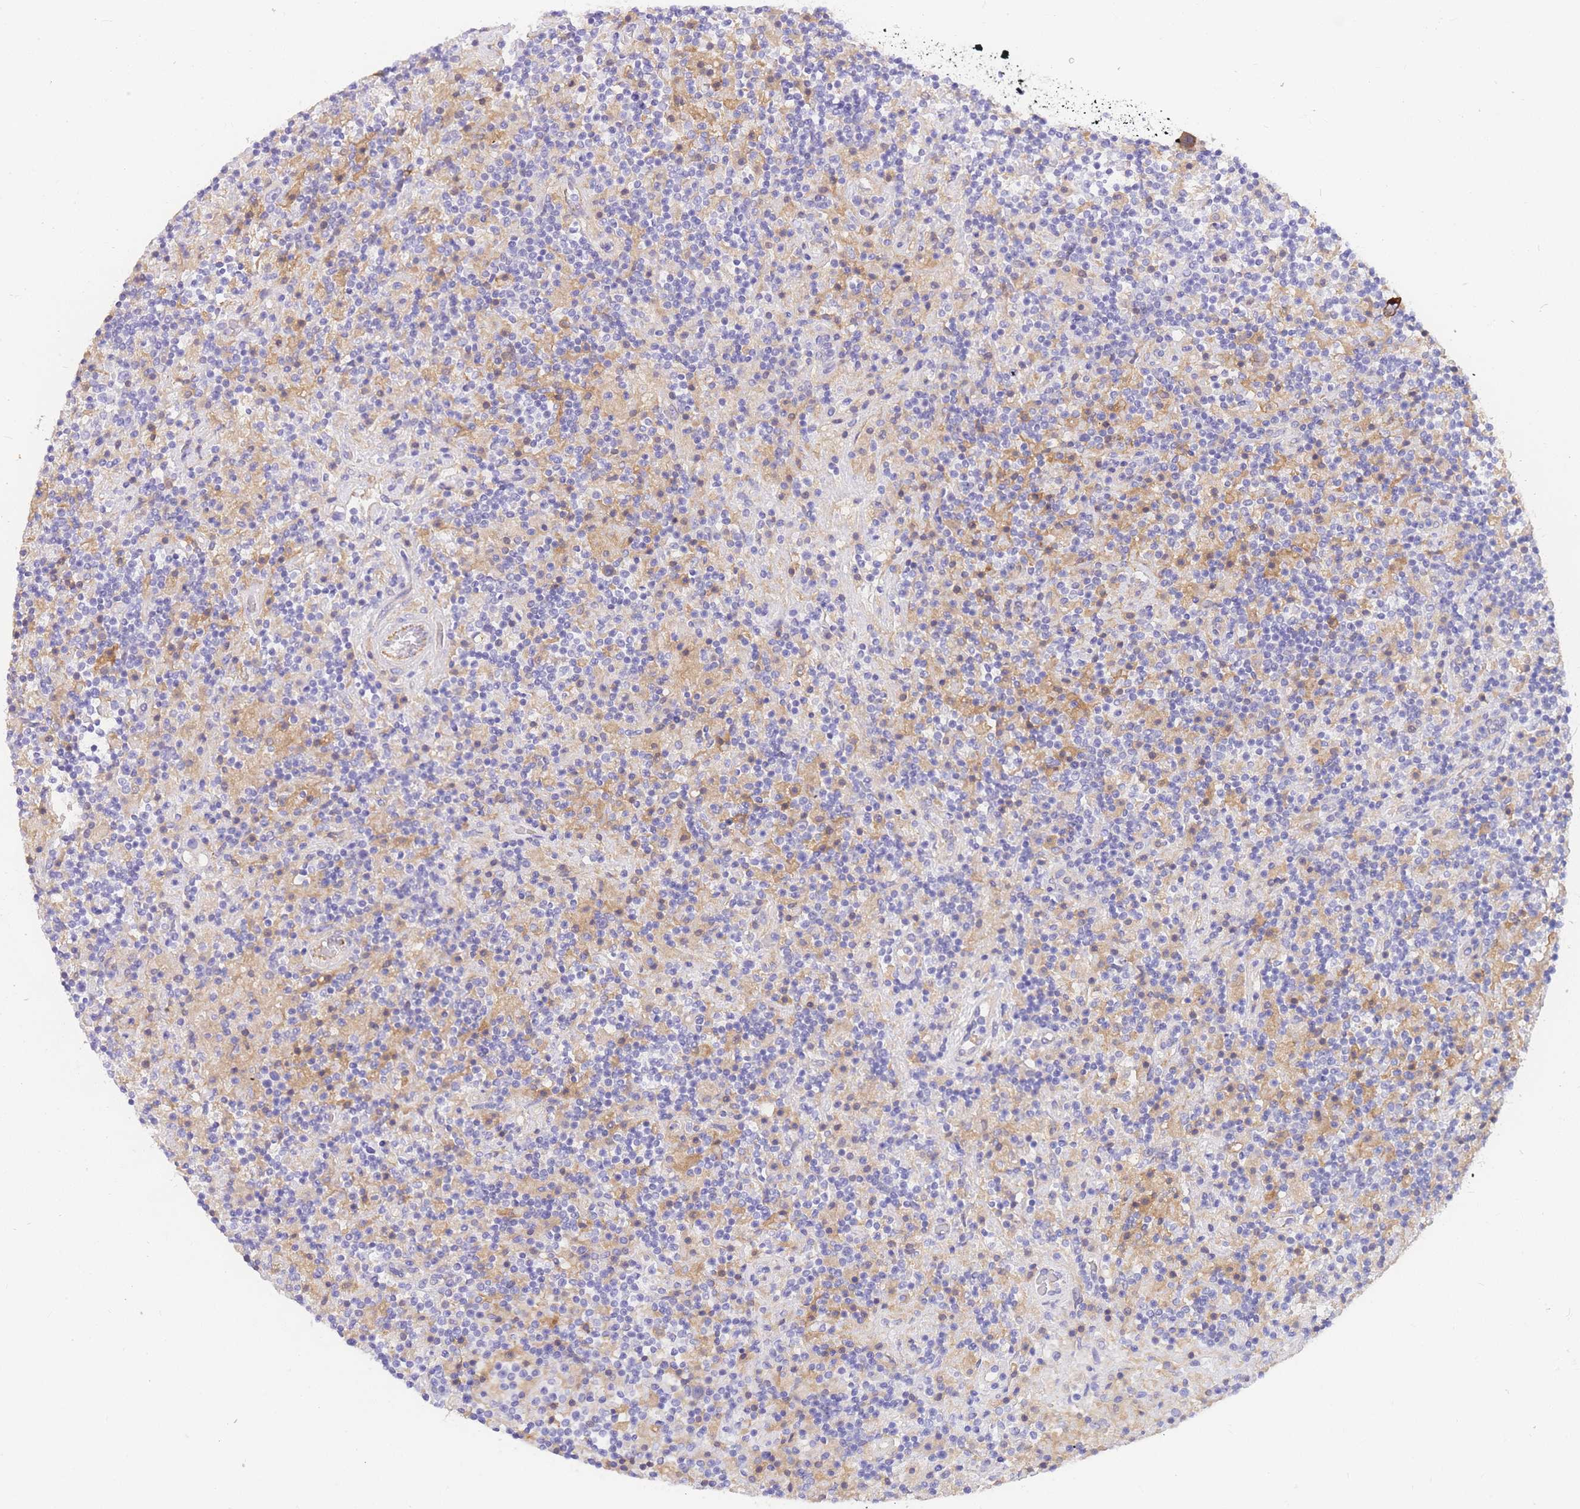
{"staining": {"intensity": "negative", "quantity": "none", "location": "none"}, "tissue": "lymphoma", "cell_type": "Tumor cells", "image_type": "cancer", "snomed": [{"axis": "morphology", "description": "Hodgkin's disease, NOS"}, {"axis": "topography", "description": "Lymph node"}], "caption": "A high-resolution photomicrograph shows immunohistochemistry staining of lymphoma, which exhibits no significant expression in tumor cells.", "gene": "SRSF12", "patient": {"sex": "male", "age": 70}}